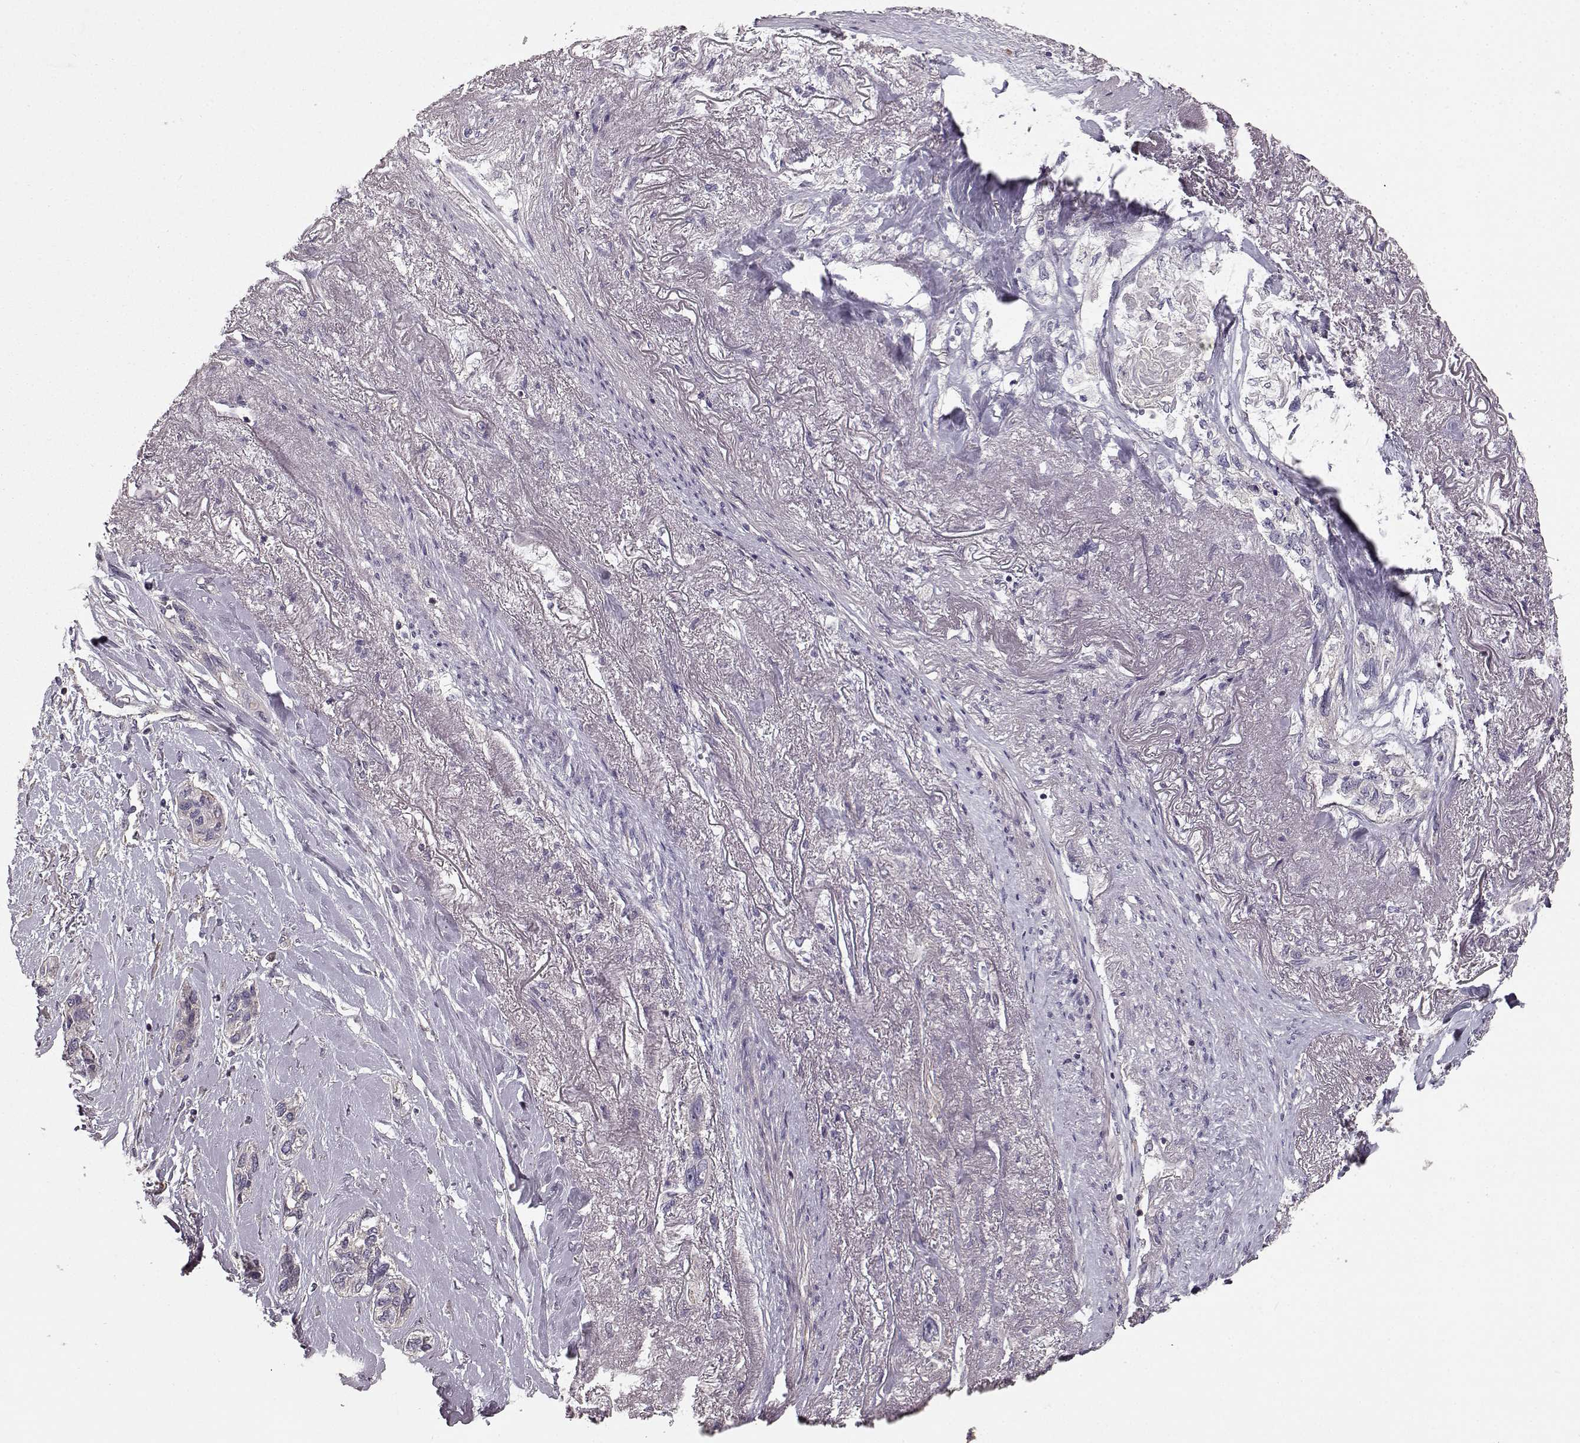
{"staining": {"intensity": "negative", "quantity": "none", "location": "none"}, "tissue": "lung cancer", "cell_type": "Tumor cells", "image_type": "cancer", "snomed": [{"axis": "morphology", "description": "Squamous cell carcinoma, NOS"}, {"axis": "topography", "description": "Lung"}], "caption": "This is a image of immunohistochemistry (IHC) staining of squamous cell carcinoma (lung), which shows no positivity in tumor cells. (DAB immunohistochemistry (IHC) visualized using brightfield microscopy, high magnification).", "gene": "ERBB3", "patient": {"sex": "female", "age": 70}}